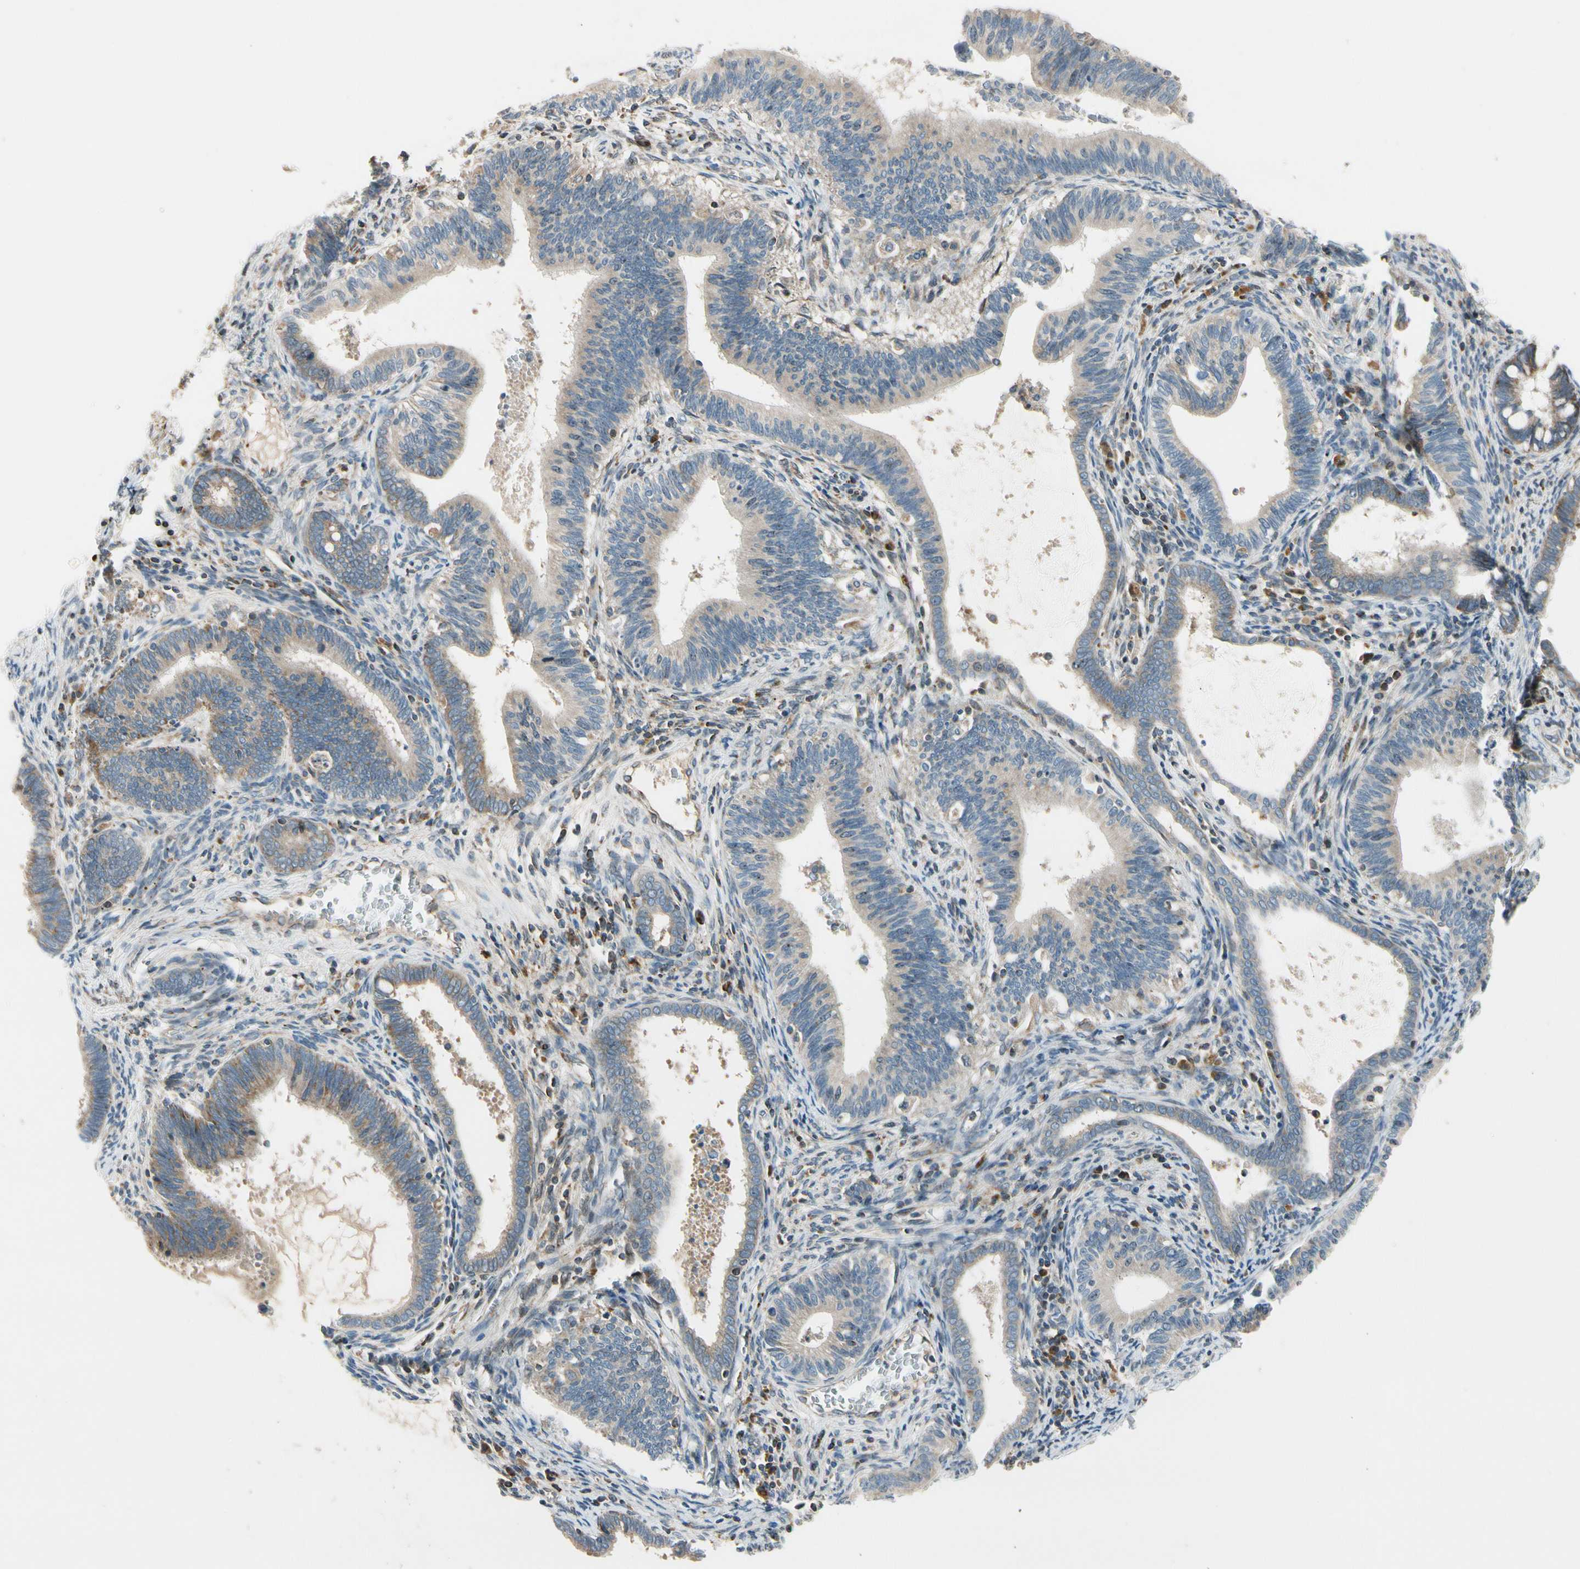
{"staining": {"intensity": "weak", "quantity": ">75%", "location": "cytoplasmic/membranous"}, "tissue": "cervical cancer", "cell_type": "Tumor cells", "image_type": "cancer", "snomed": [{"axis": "morphology", "description": "Adenocarcinoma, NOS"}, {"axis": "topography", "description": "Cervix"}], "caption": "Immunohistochemical staining of human cervical cancer reveals low levels of weak cytoplasmic/membranous protein expression in approximately >75% of tumor cells. The staining was performed using DAB, with brown indicating positive protein expression. Nuclei are stained blue with hematoxylin.", "gene": "NPHP3", "patient": {"sex": "female", "age": 44}}